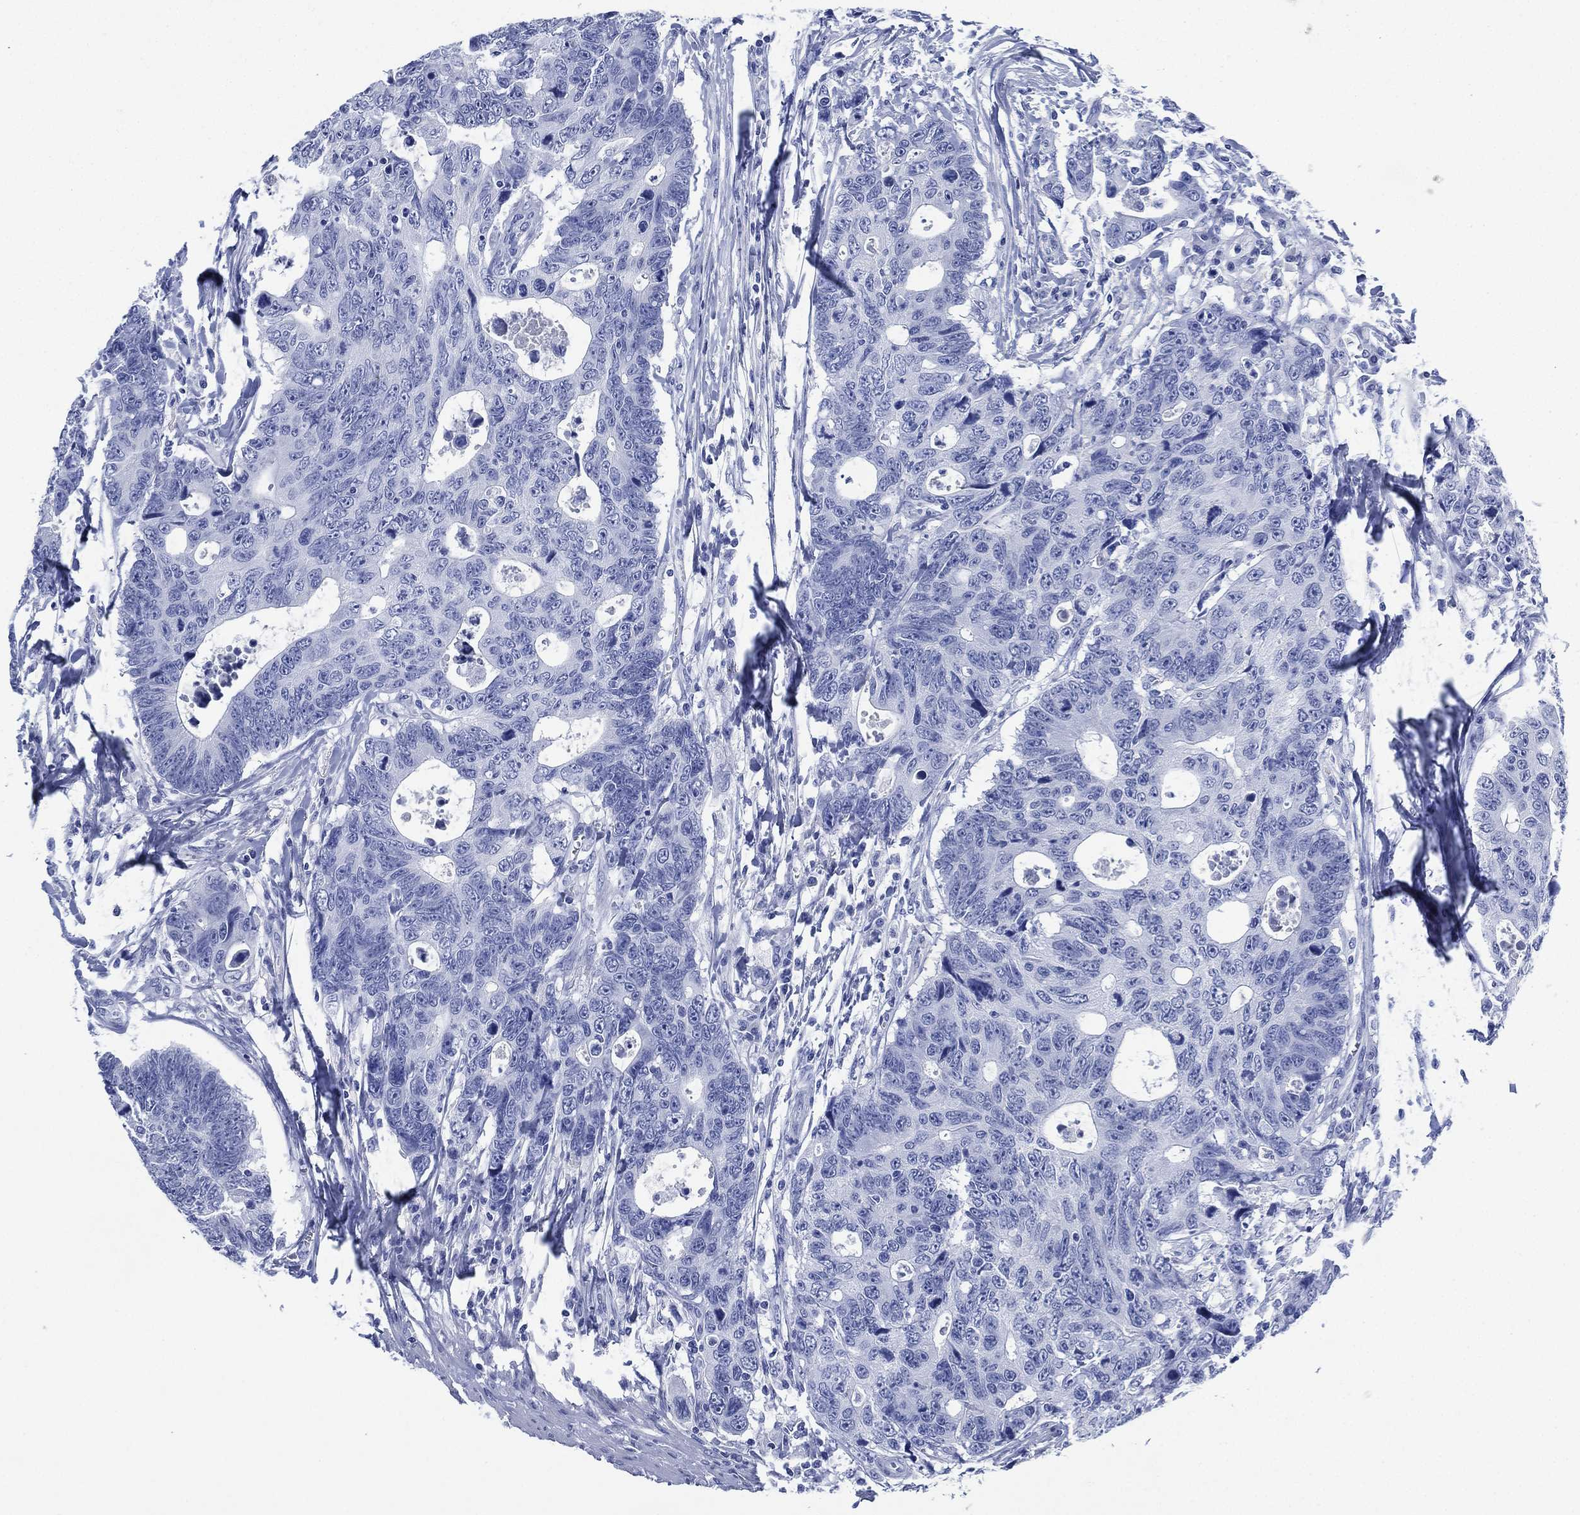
{"staining": {"intensity": "negative", "quantity": "none", "location": "none"}, "tissue": "colorectal cancer", "cell_type": "Tumor cells", "image_type": "cancer", "snomed": [{"axis": "morphology", "description": "Adenocarcinoma, NOS"}, {"axis": "topography", "description": "Colon"}], "caption": "Colorectal cancer (adenocarcinoma) stained for a protein using immunohistochemistry demonstrates no positivity tumor cells.", "gene": "SIGLECL1", "patient": {"sex": "female", "age": 77}}